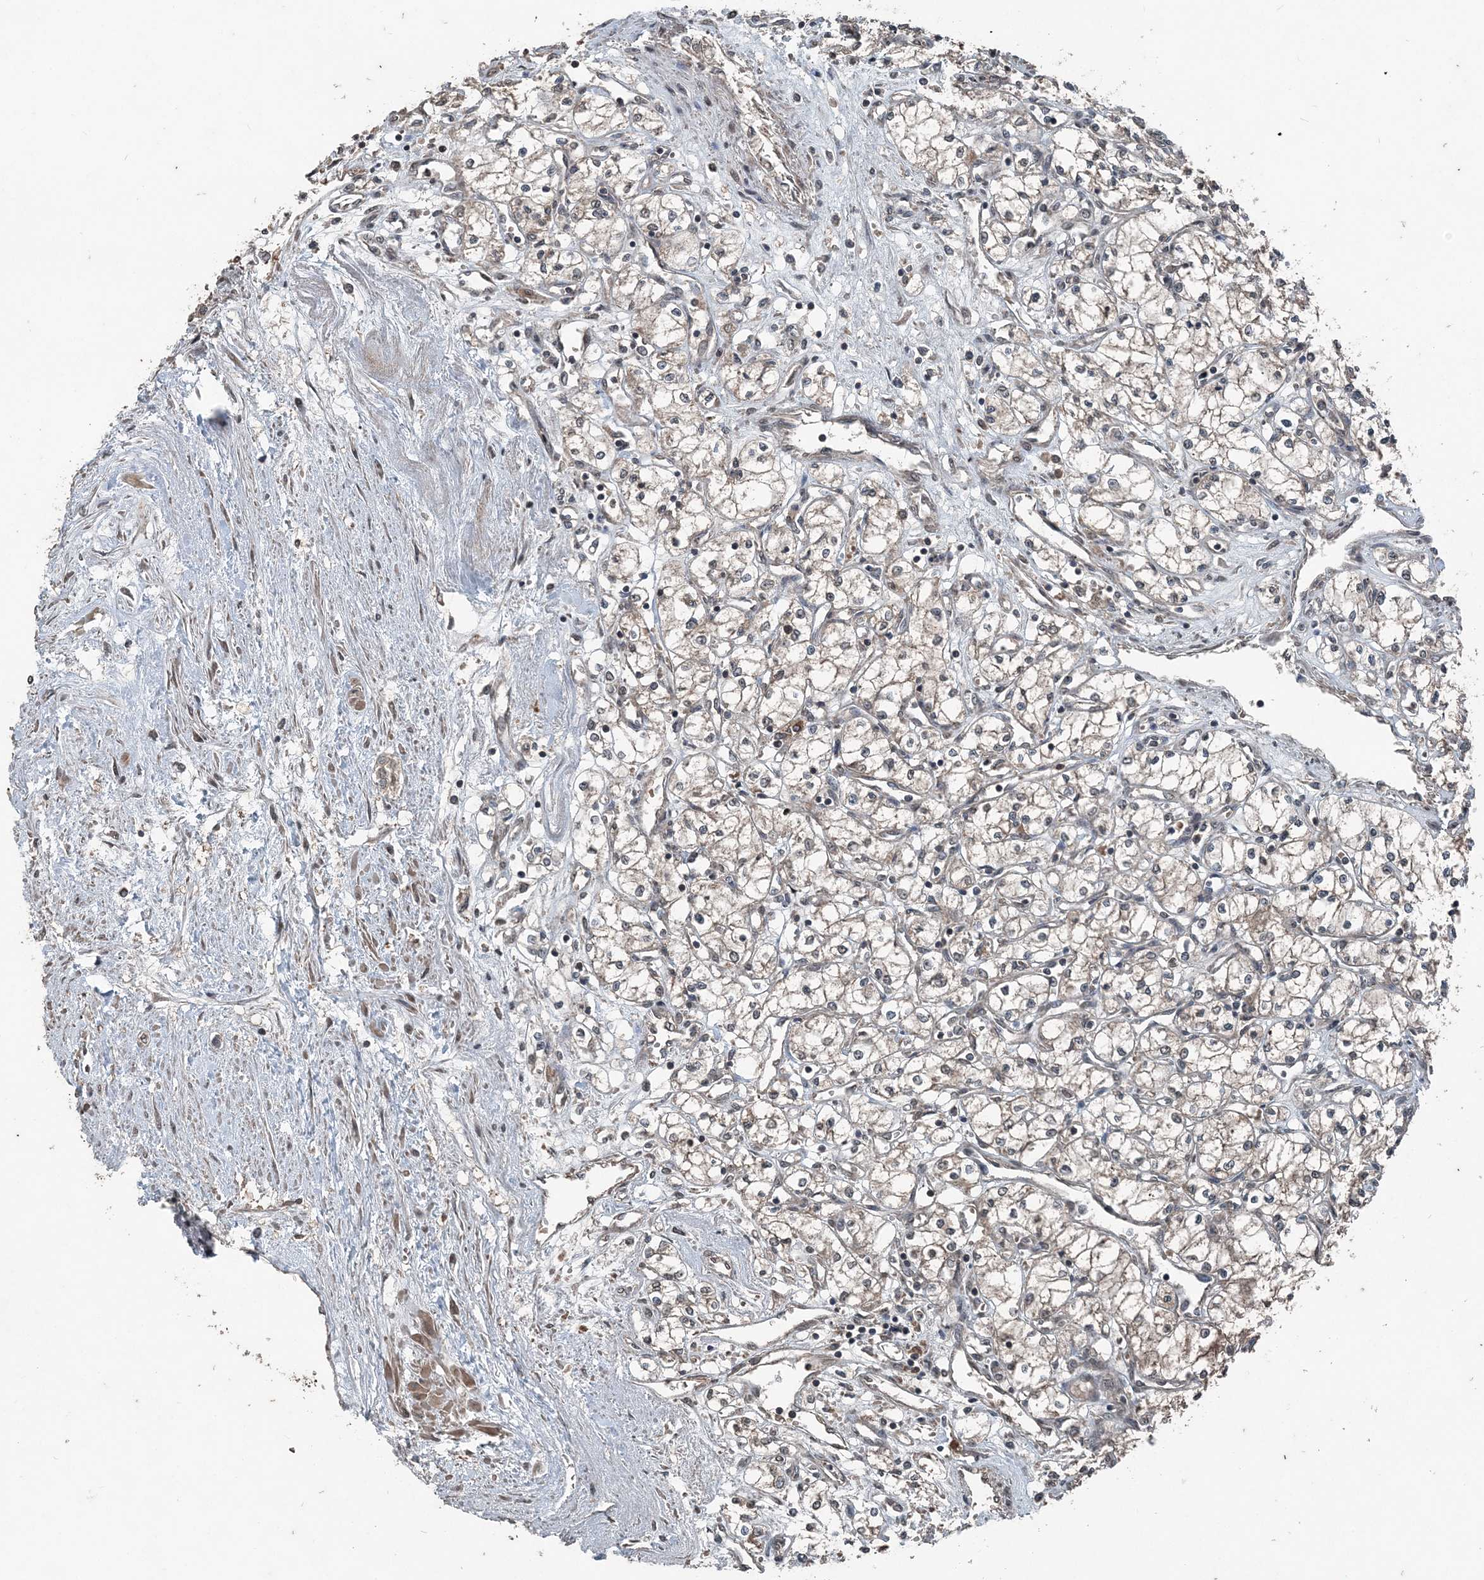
{"staining": {"intensity": "negative", "quantity": "none", "location": "none"}, "tissue": "renal cancer", "cell_type": "Tumor cells", "image_type": "cancer", "snomed": [{"axis": "morphology", "description": "Adenocarcinoma, NOS"}, {"axis": "topography", "description": "Kidney"}], "caption": "Renal cancer was stained to show a protein in brown. There is no significant expression in tumor cells.", "gene": "CFL1", "patient": {"sex": "male", "age": 59}}